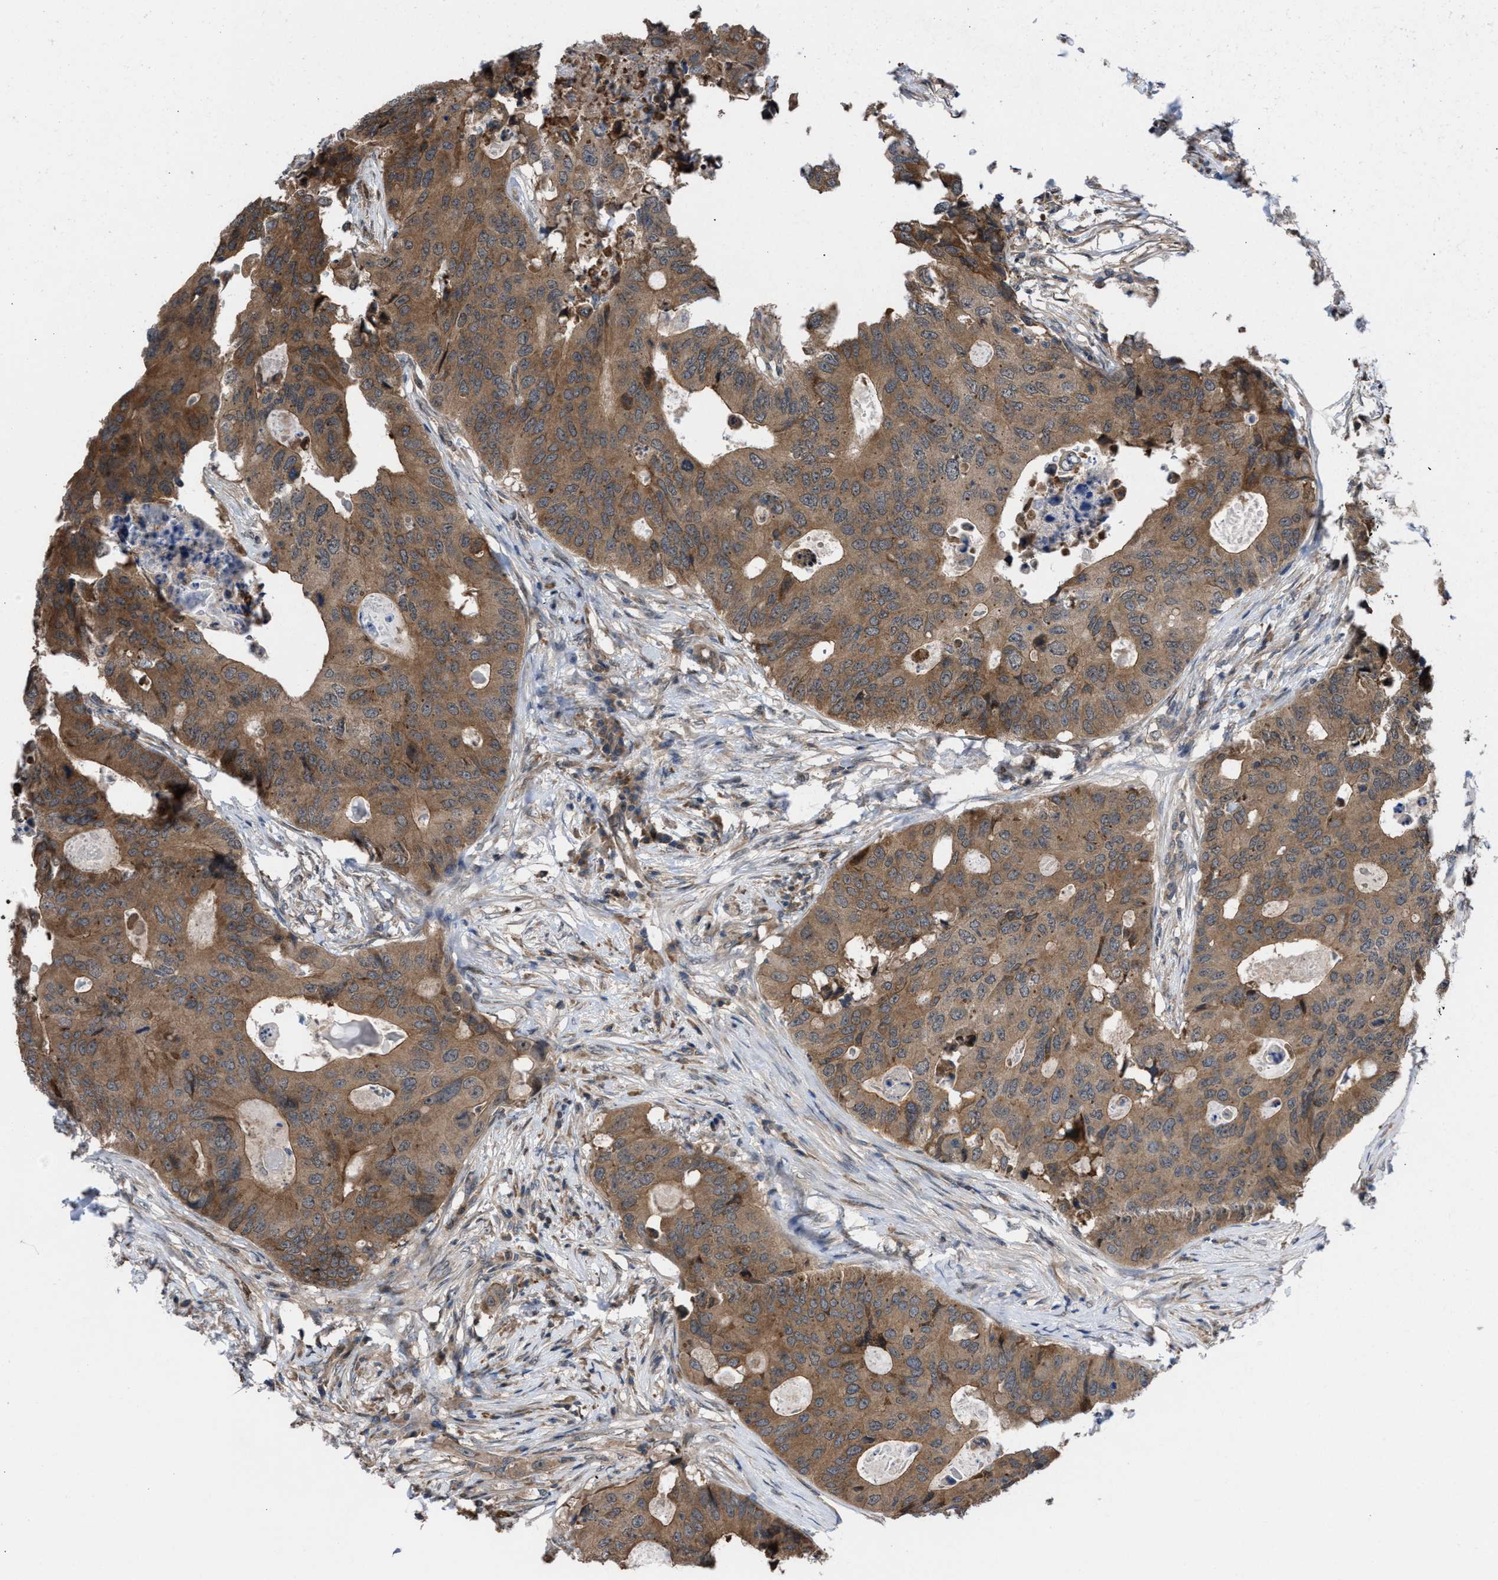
{"staining": {"intensity": "moderate", "quantity": ">75%", "location": "cytoplasmic/membranous"}, "tissue": "colorectal cancer", "cell_type": "Tumor cells", "image_type": "cancer", "snomed": [{"axis": "morphology", "description": "Adenocarcinoma, NOS"}, {"axis": "topography", "description": "Colon"}], "caption": "Immunohistochemical staining of adenocarcinoma (colorectal) demonstrates medium levels of moderate cytoplasmic/membranous protein expression in approximately >75% of tumor cells.", "gene": "TP53BP2", "patient": {"sex": "male", "age": 71}}